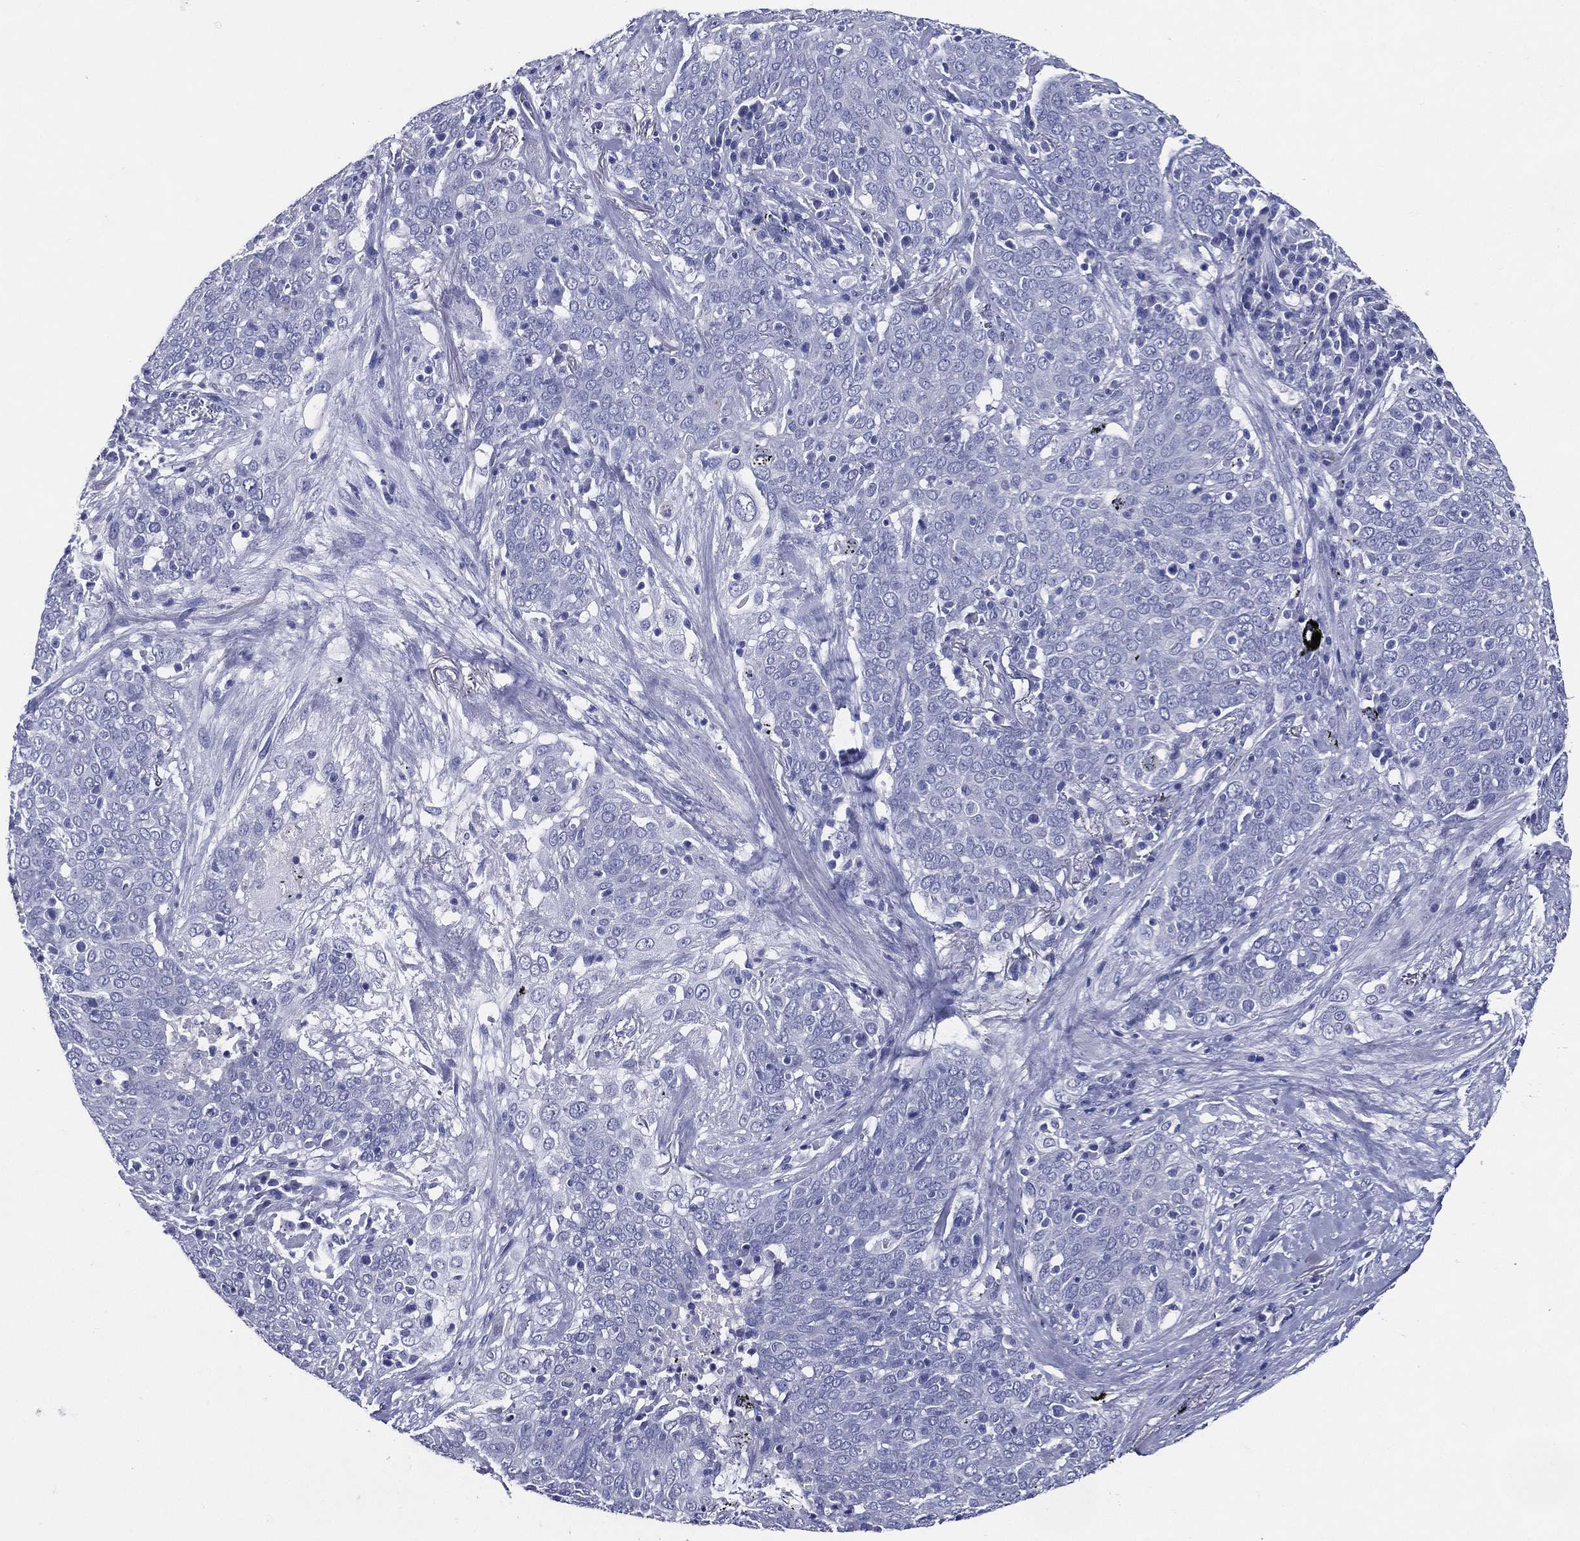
{"staining": {"intensity": "negative", "quantity": "none", "location": "none"}, "tissue": "lung cancer", "cell_type": "Tumor cells", "image_type": "cancer", "snomed": [{"axis": "morphology", "description": "Squamous cell carcinoma, NOS"}, {"axis": "topography", "description": "Lung"}], "caption": "The histopathology image displays no staining of tumor cells in lung squamous cell carcinoma. The staining was performed using DAB (3,3'-diaminobenzidine) to visualize the protein expression in brown, while the nuclei were stained in blue with hematoxylin (Magnification: 20x).", "gene": "ACE2", "patient": {"sex": "male", "age": 82}}